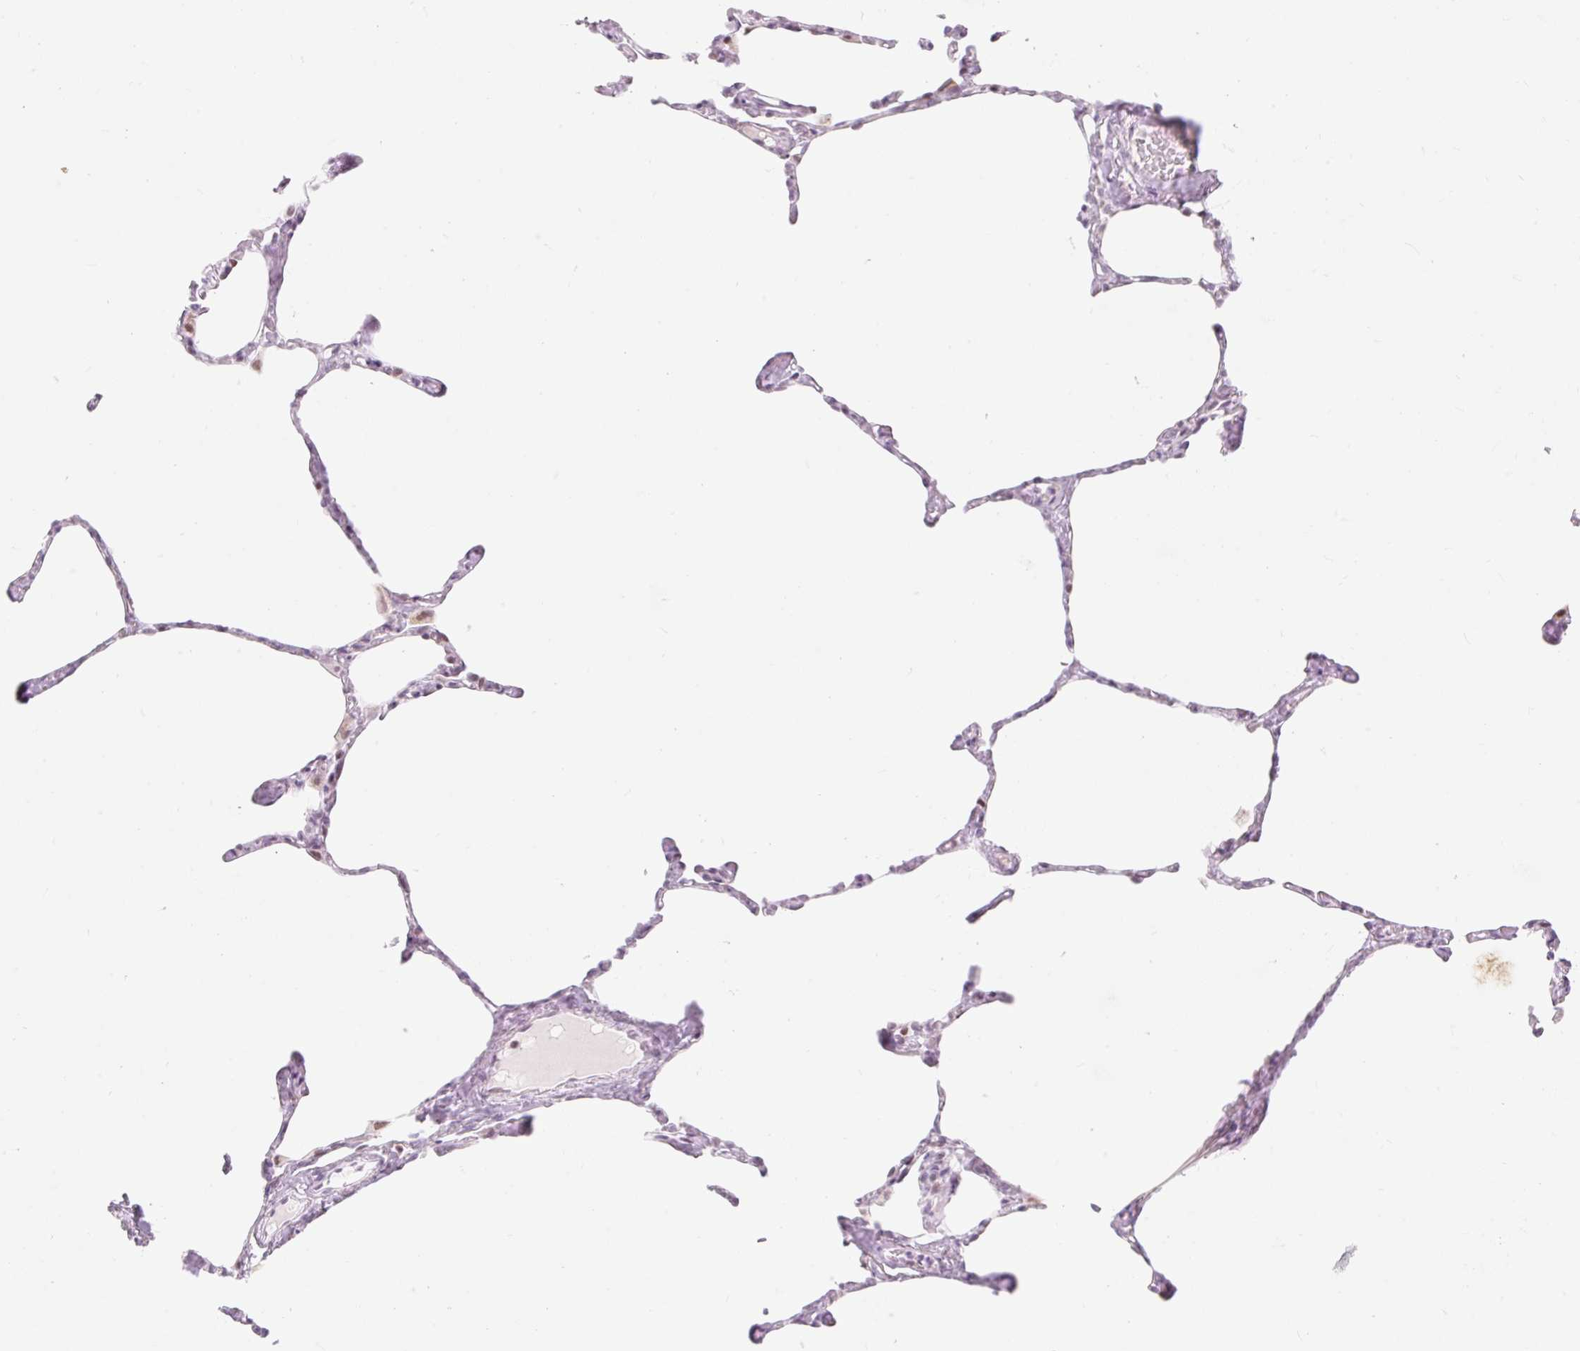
{"staining": {"intensity": "negative", "quantity": "none", "location": "none"}, "tissue": "lung", "cell_type": "Alveolar cells", "image_type": "normal", "snomed": [{"axis": "morphology", "description": "Normal tissue, NOS"}, {"axis": "topography", "description": "Lung"}], "caption": "IHC of benign human lung exhibits no staining in alveolar cells. Nuclei are stained in blue.", "gene": "H2BW1", "patient": {"sex": "male", "age": 65}}